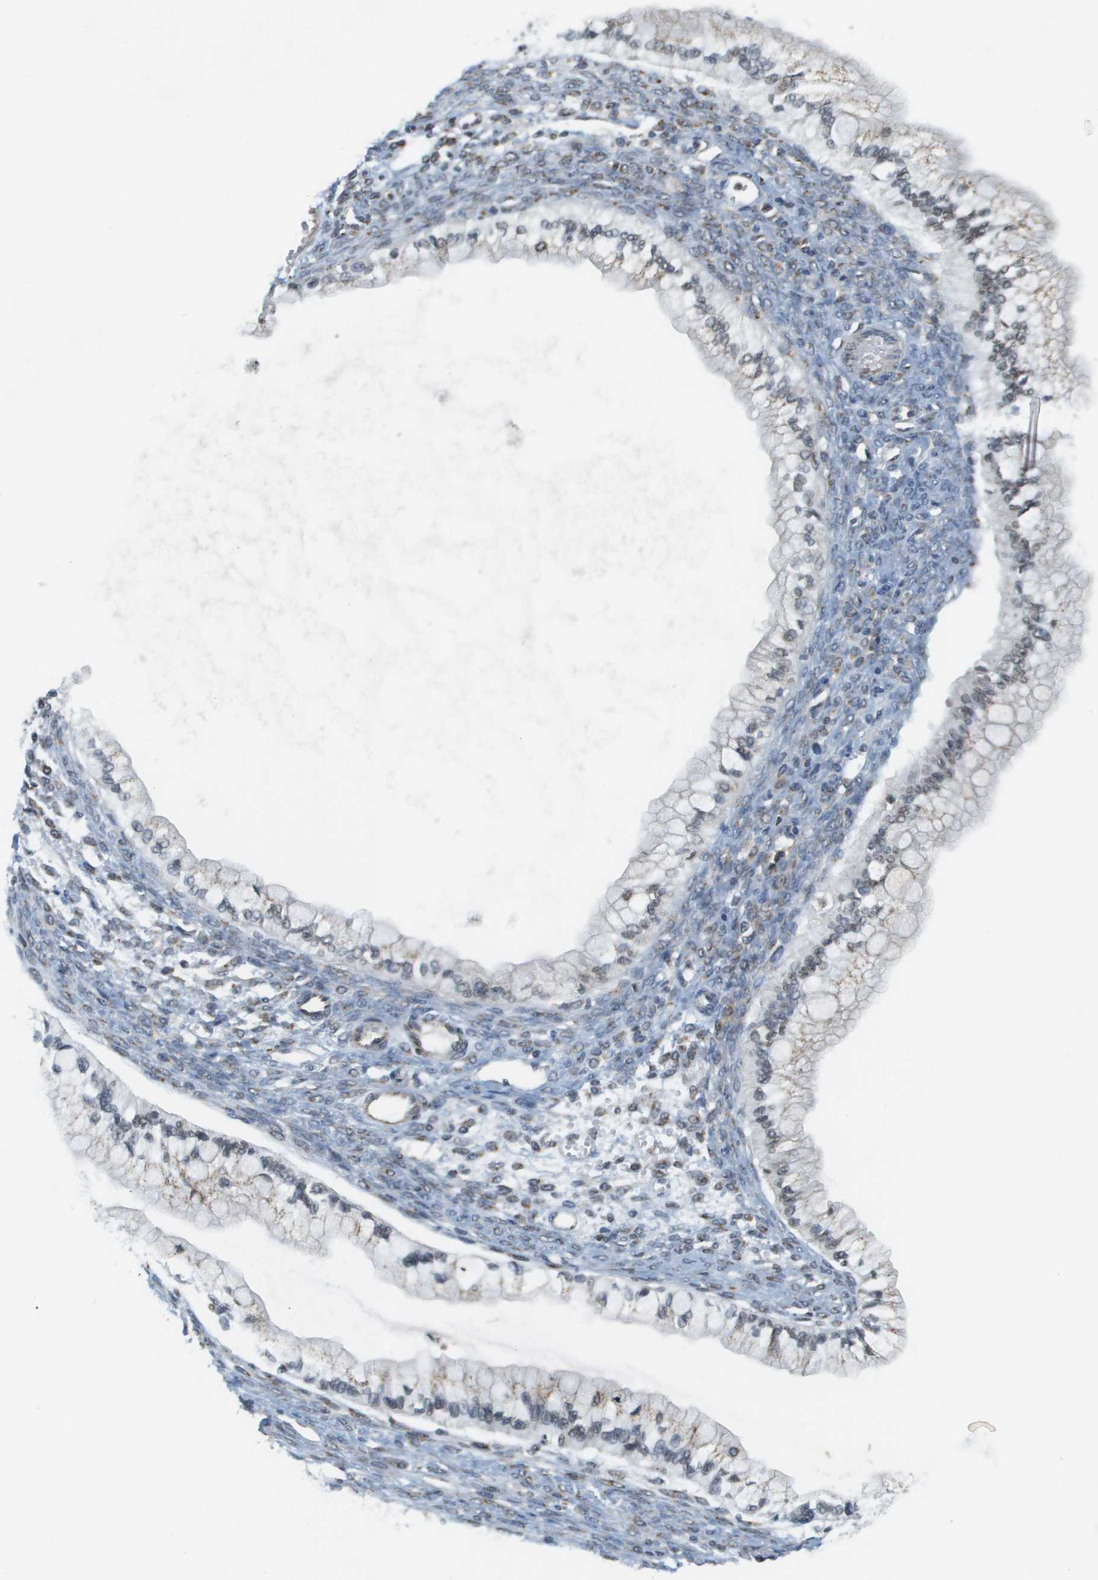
{"staining": {"intensity": "weak", "quantity": "<25%", "location": "cytoplasmic/membranous,nuclear"}, "tissue": "ovarian cancer", "cell_type": "Tumor cells", "image_type": "cancer", "snomed": [{"axis": "morphology", "description": "Cystadenocarcinoma, mucinous, NOS"}, {"axis": "topography", "description": "Ovary"}], "caption": "There is no significant positivity in tumor cells of mucinous cystadenocarcinoma (ovarian).", "gene": "EVC", "patient": {"sex": "female", "age": 57}}